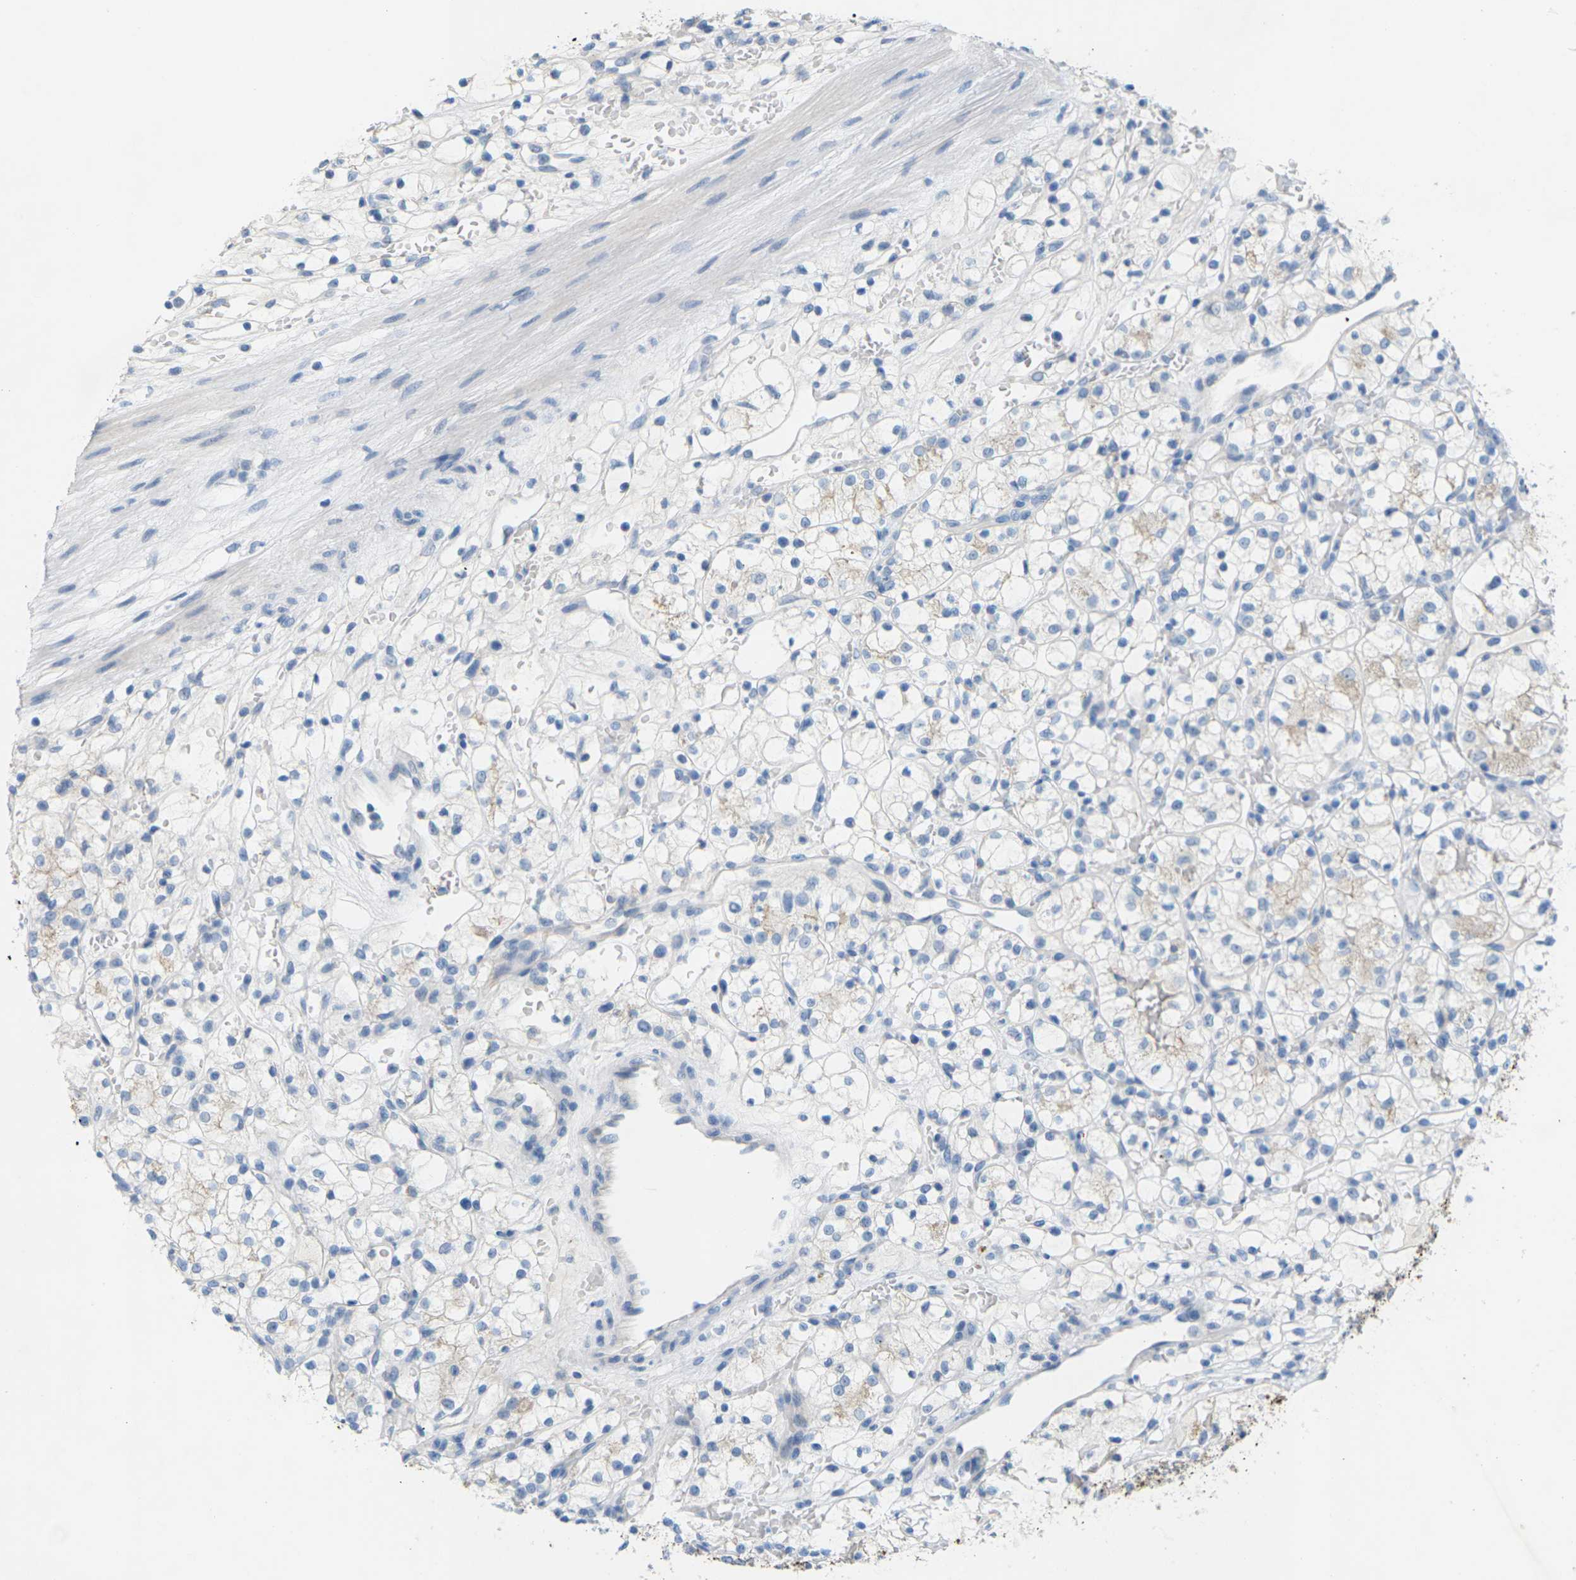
{"staining": {"intensity": "weak", "quantity": "<25%", "location": "cytoplasmic/membranous"}, "tissue": "renal cancer", "cell_type": "Tumor cells", "image_type": "cancer", "snomed": [{"axis": "morphology", "description": "Adenocarcinoma, NOS"}, {"axis": "topography", "description": "Kidney"}], "caption": "This is an immunohistochemistry (IHC) micrograph of renal adenocarcinoma. There is no expression in tumor cells.", "gene": "CLDN3", "patient": {"sex": "female", "age": 60}}